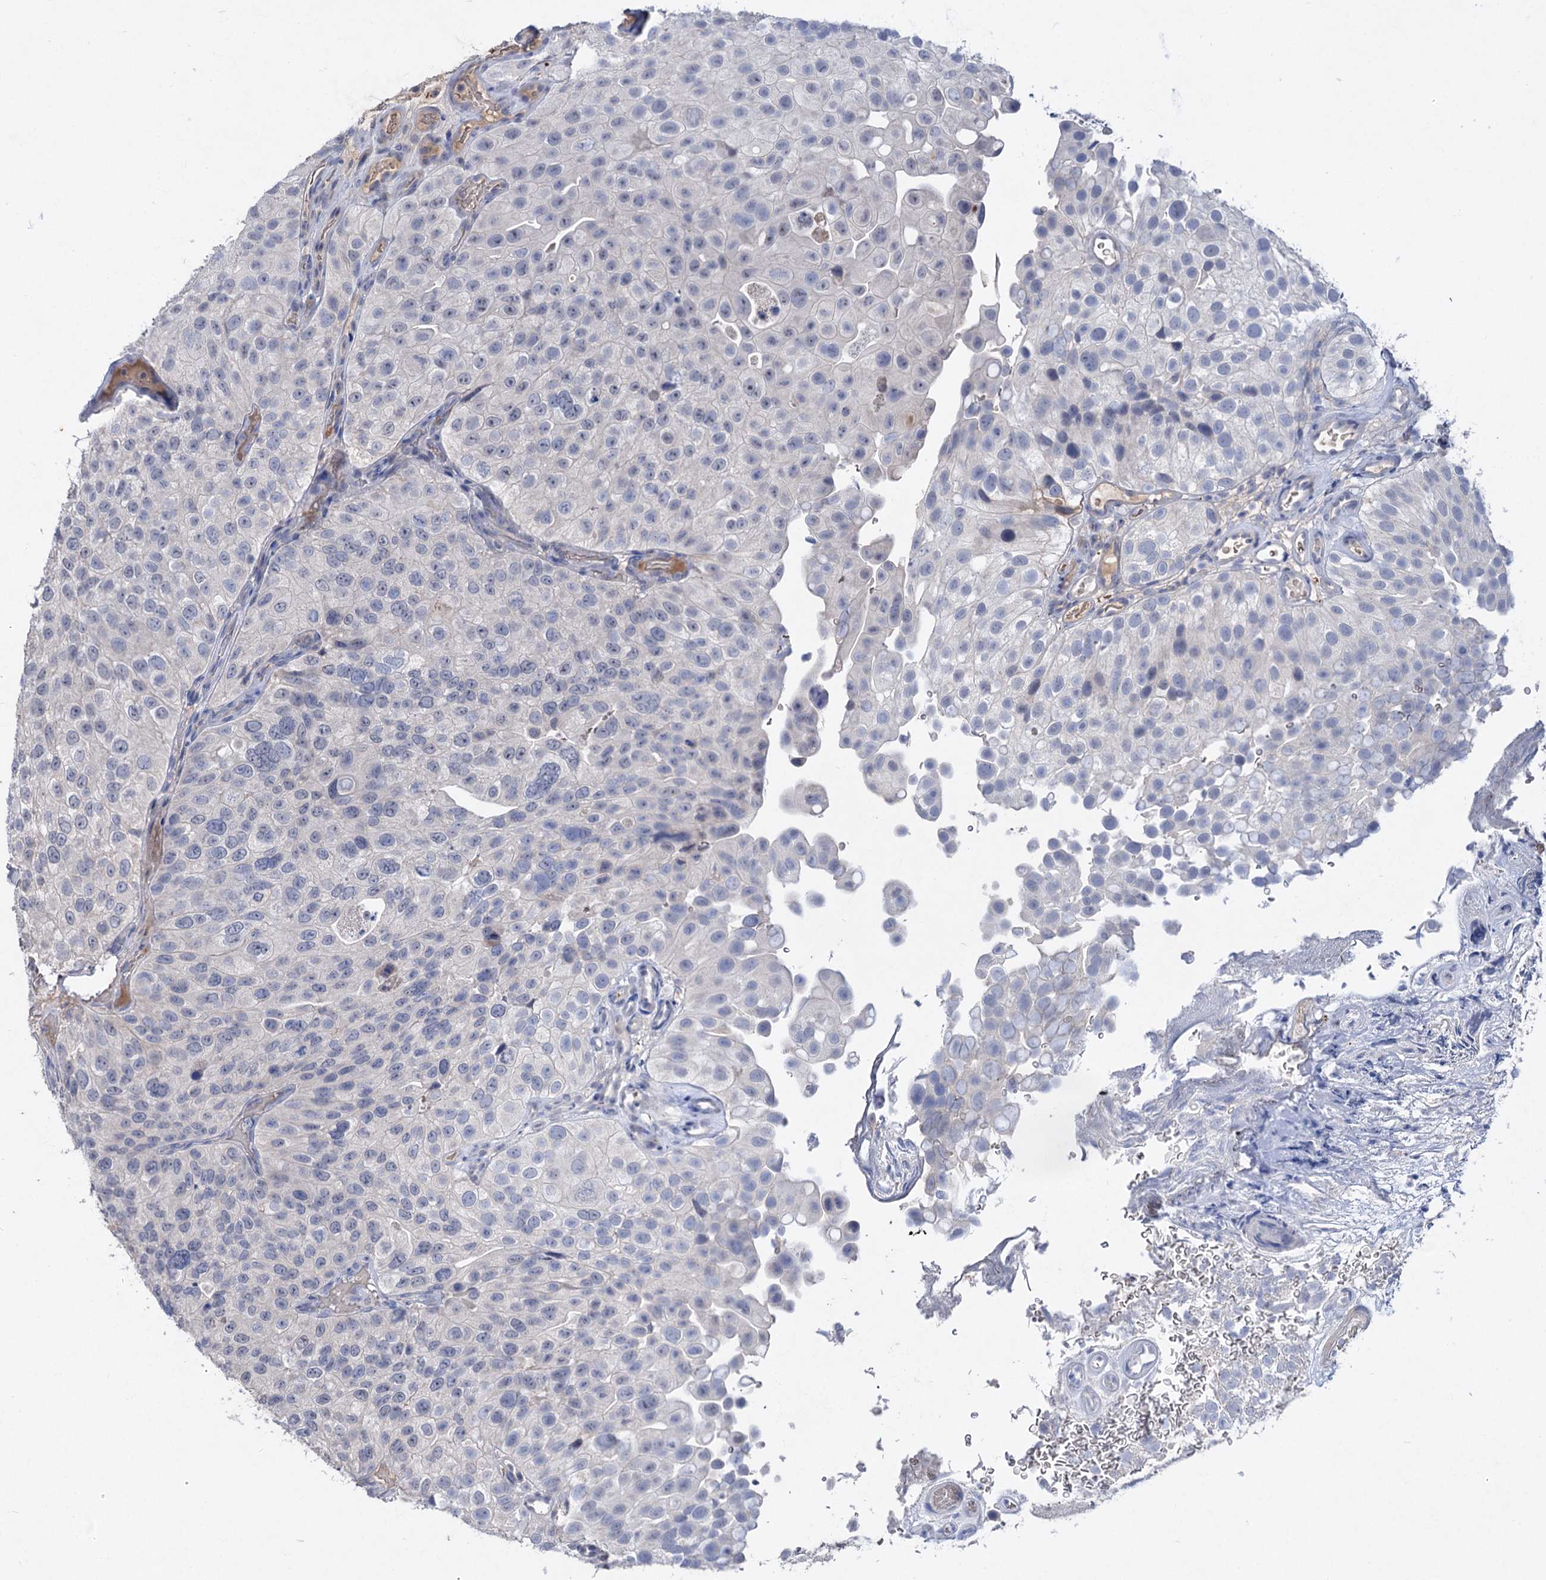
{"staining": {"intensity": "negative", "quantity": "none", "location": "none"}, "tissue": "urothelial cancer", "cell_type": "Tumor cells", "image_type": "cancer", "snomed": [{"axis": "morphology", "description": "Urothelial carcinoma, Low grade"}, {"axis": "topography", "description": "Urinary bladder"}], "caption": "Urothelial cancer was stained to show a protein in brown. There is no significant staining in tumor cells.", "gene": "ATP4A", "patient": {"sex": "male", "age": 78}}